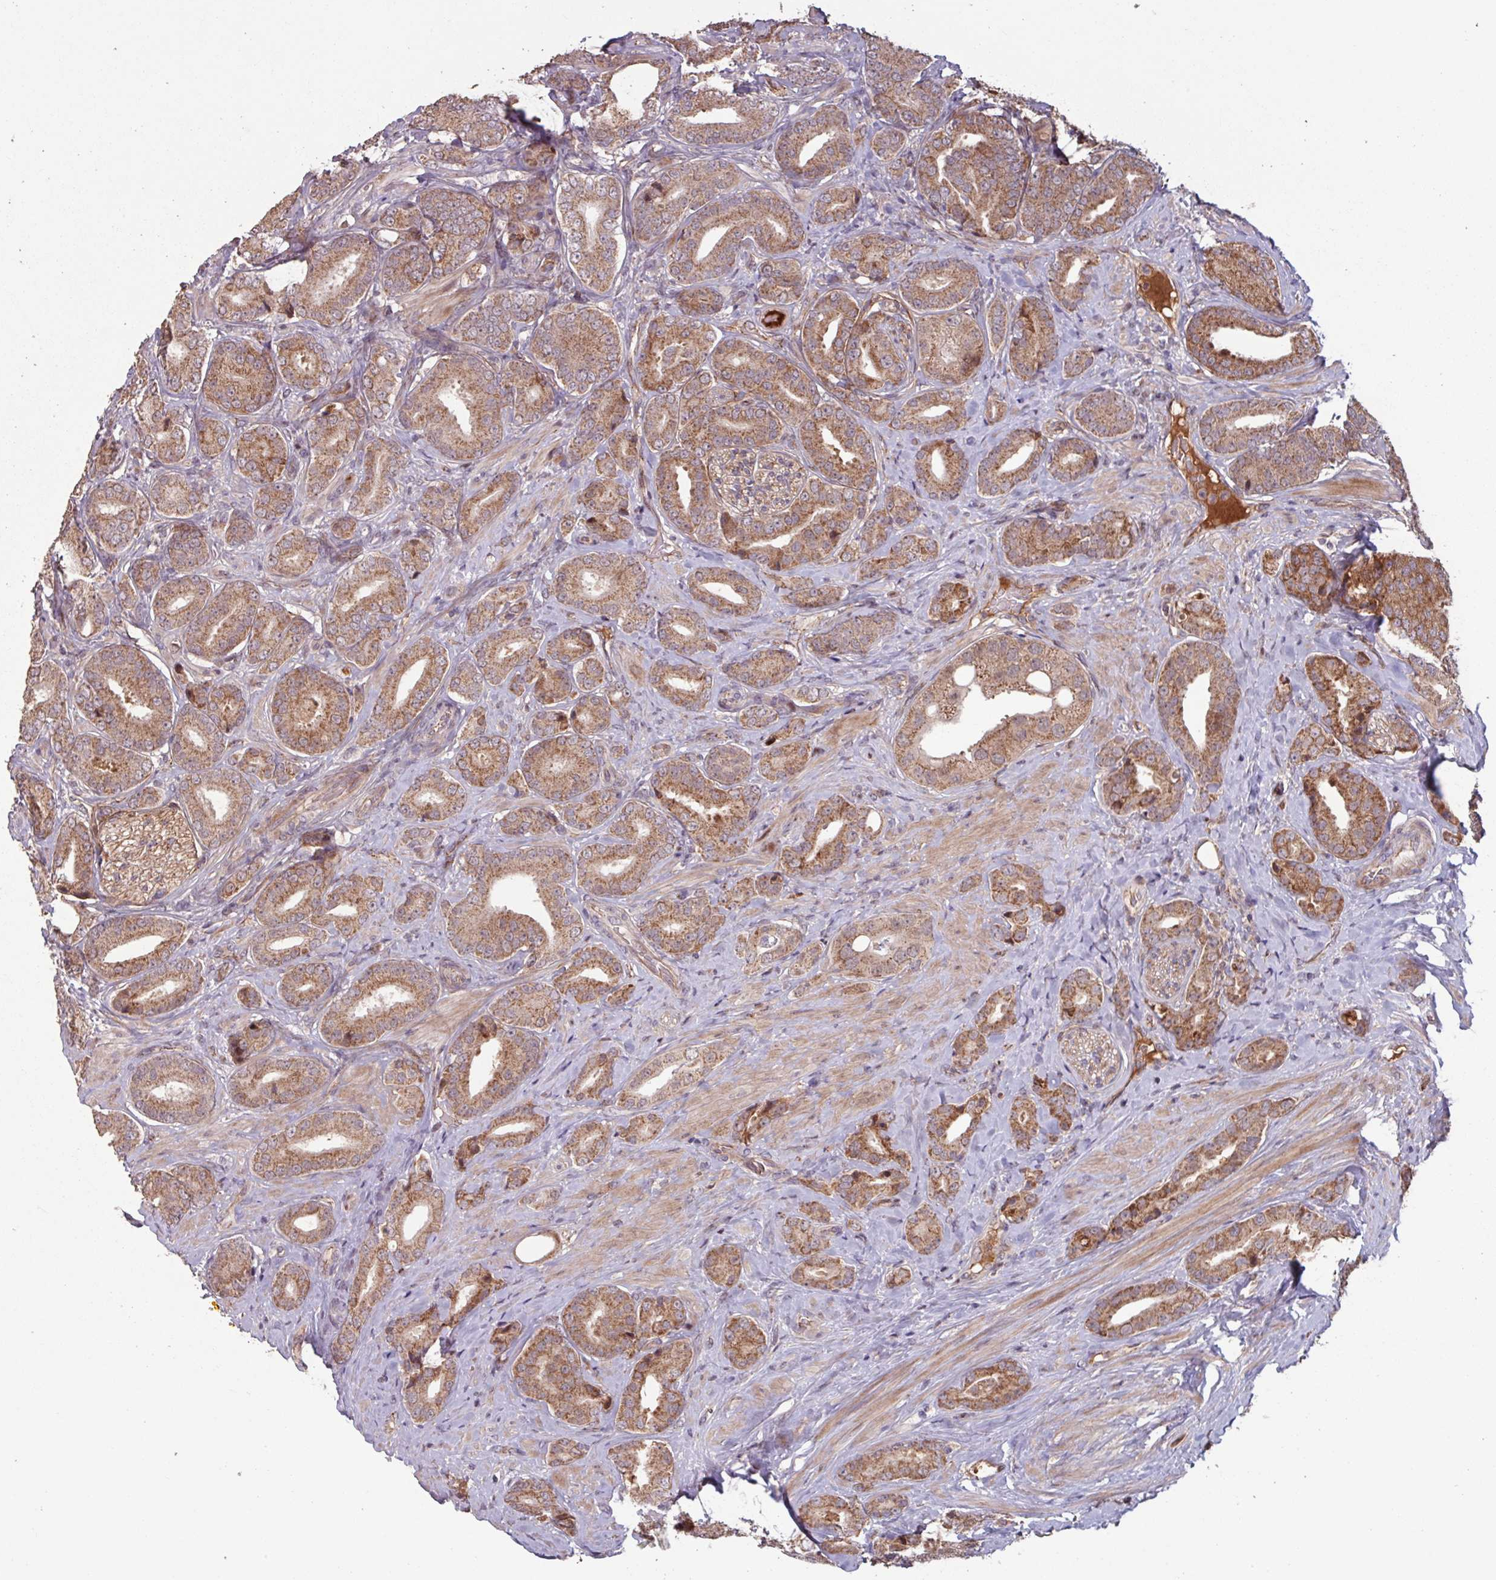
{"staining": {"intensity": "strong", "quantity": ">75%", "location": "cytoplasmic/membranous"}, "tissue": "prostate cancer", "cell_type": "Tumor cells", "image_type": "cancer", "snomed": [{"axis": "morphology", "description": "Adenocarcinoma, High grade"}, {"axis": "topography", "description": "Prostate"}], "caption": "This image exhibits IHC staining of prostate high-grade adenocarcinoma, with high strong cytoplasmic/membranous positivity in about >75% of tumor cells.", "gene": "TMEM88", "patient": {"sex": "male", "age": 63}}